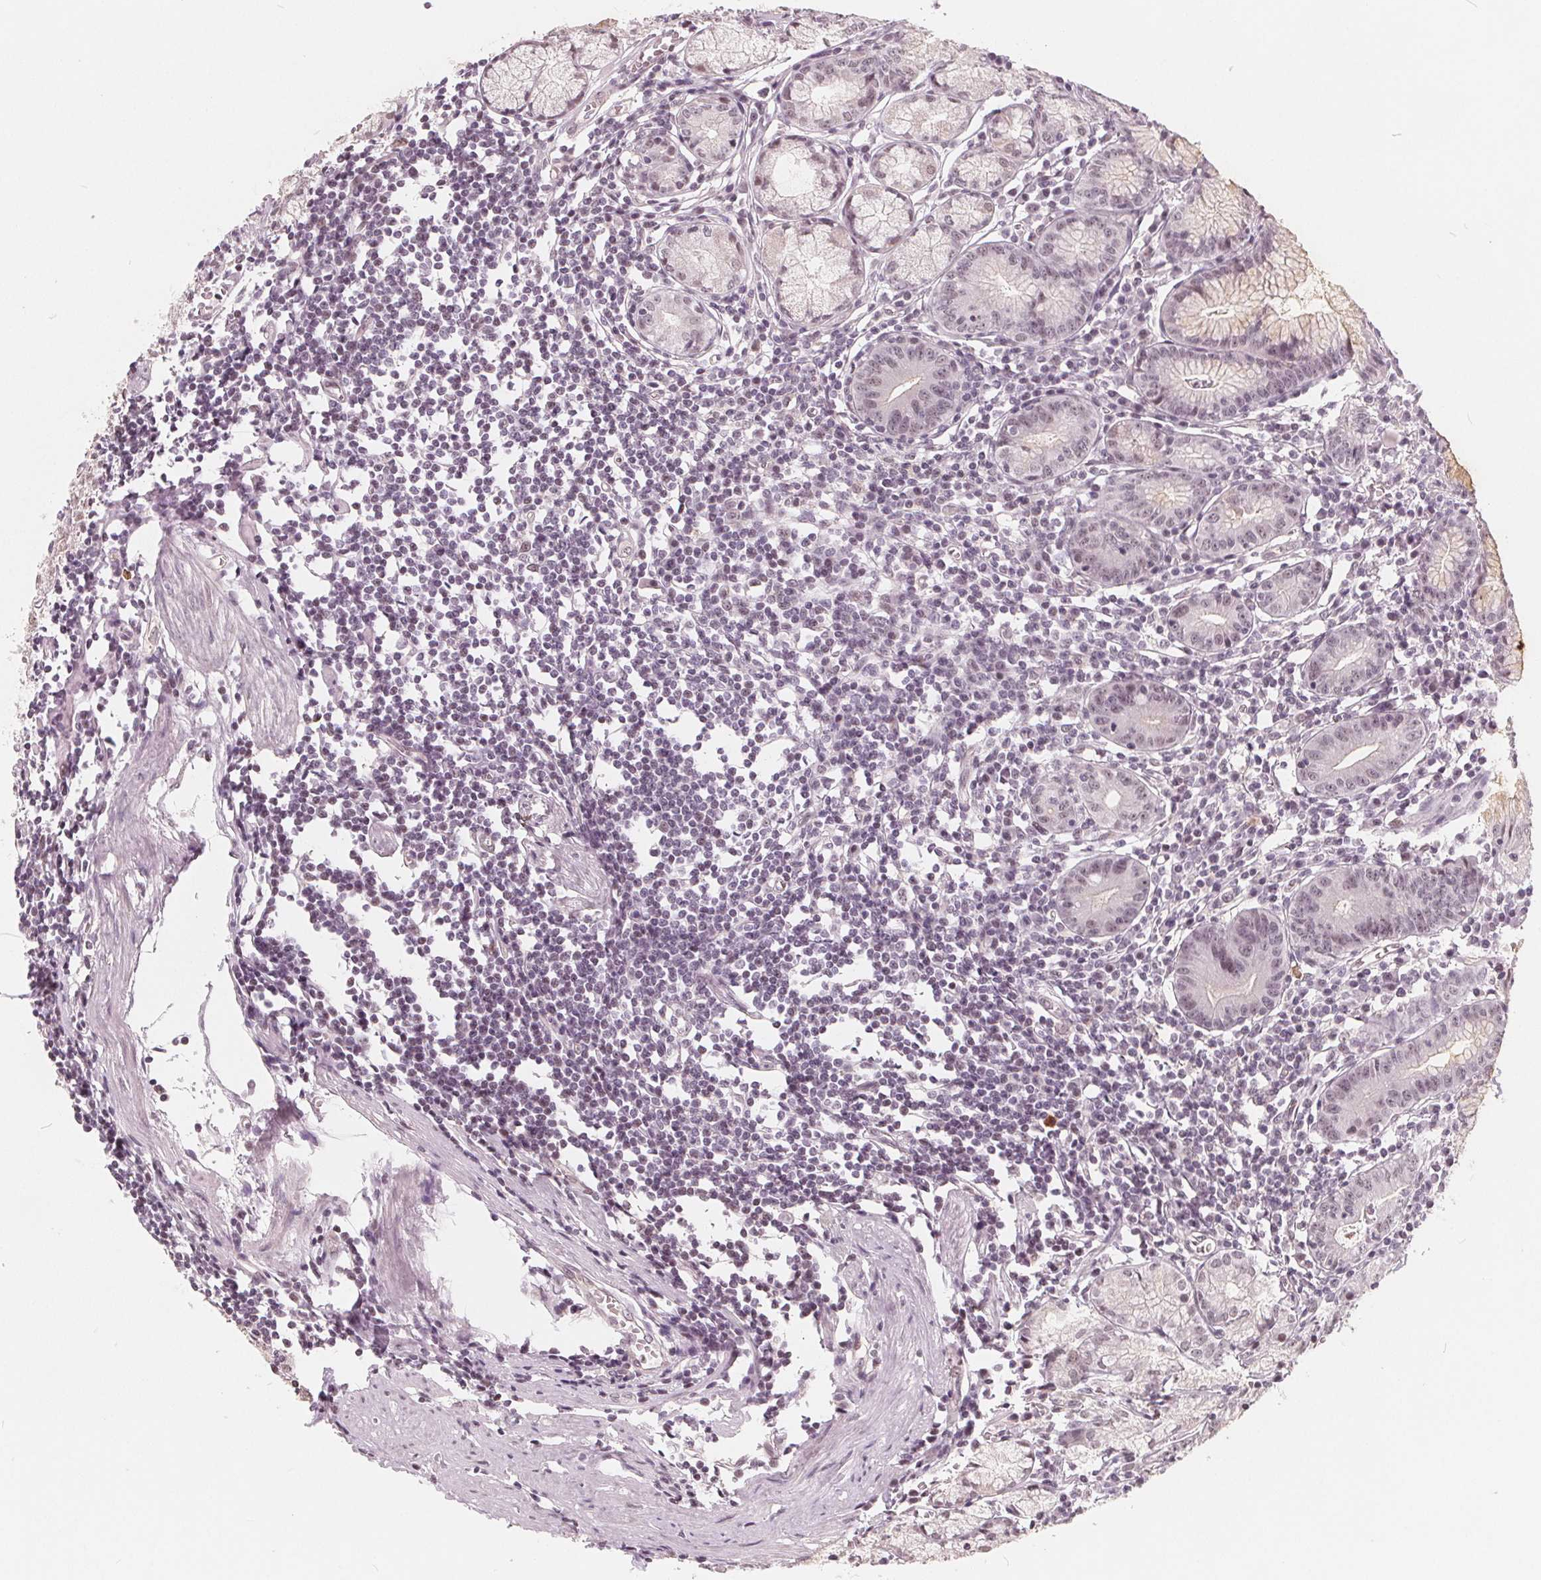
{"staining": {"intensity": "weak", "quantity": "25%-75%", "location": "nuclear"}, "tissue": "stomach", "cell_type": "Glandular cells", "image_type": "normal", "snomed": [{"axis": "morphology", "description": "Normal tissue, NOS"}, {"axis": "topography", "description": "Stomach"}], "caption": "Immunohistochemistry staining of benign stomach, which exhibits low levels of weak nuclear expression in approximately 25%-75% of glandular cells indicating weak nuclear protein positivity. The staining was performed using DAB (3,3'-diaminobenzidine) (brown) for protein detection and nuclei were counterstained in hematoxylin (blue).", "gene": "NUP210L", "patient": {"sex": "male", "age": 55}}